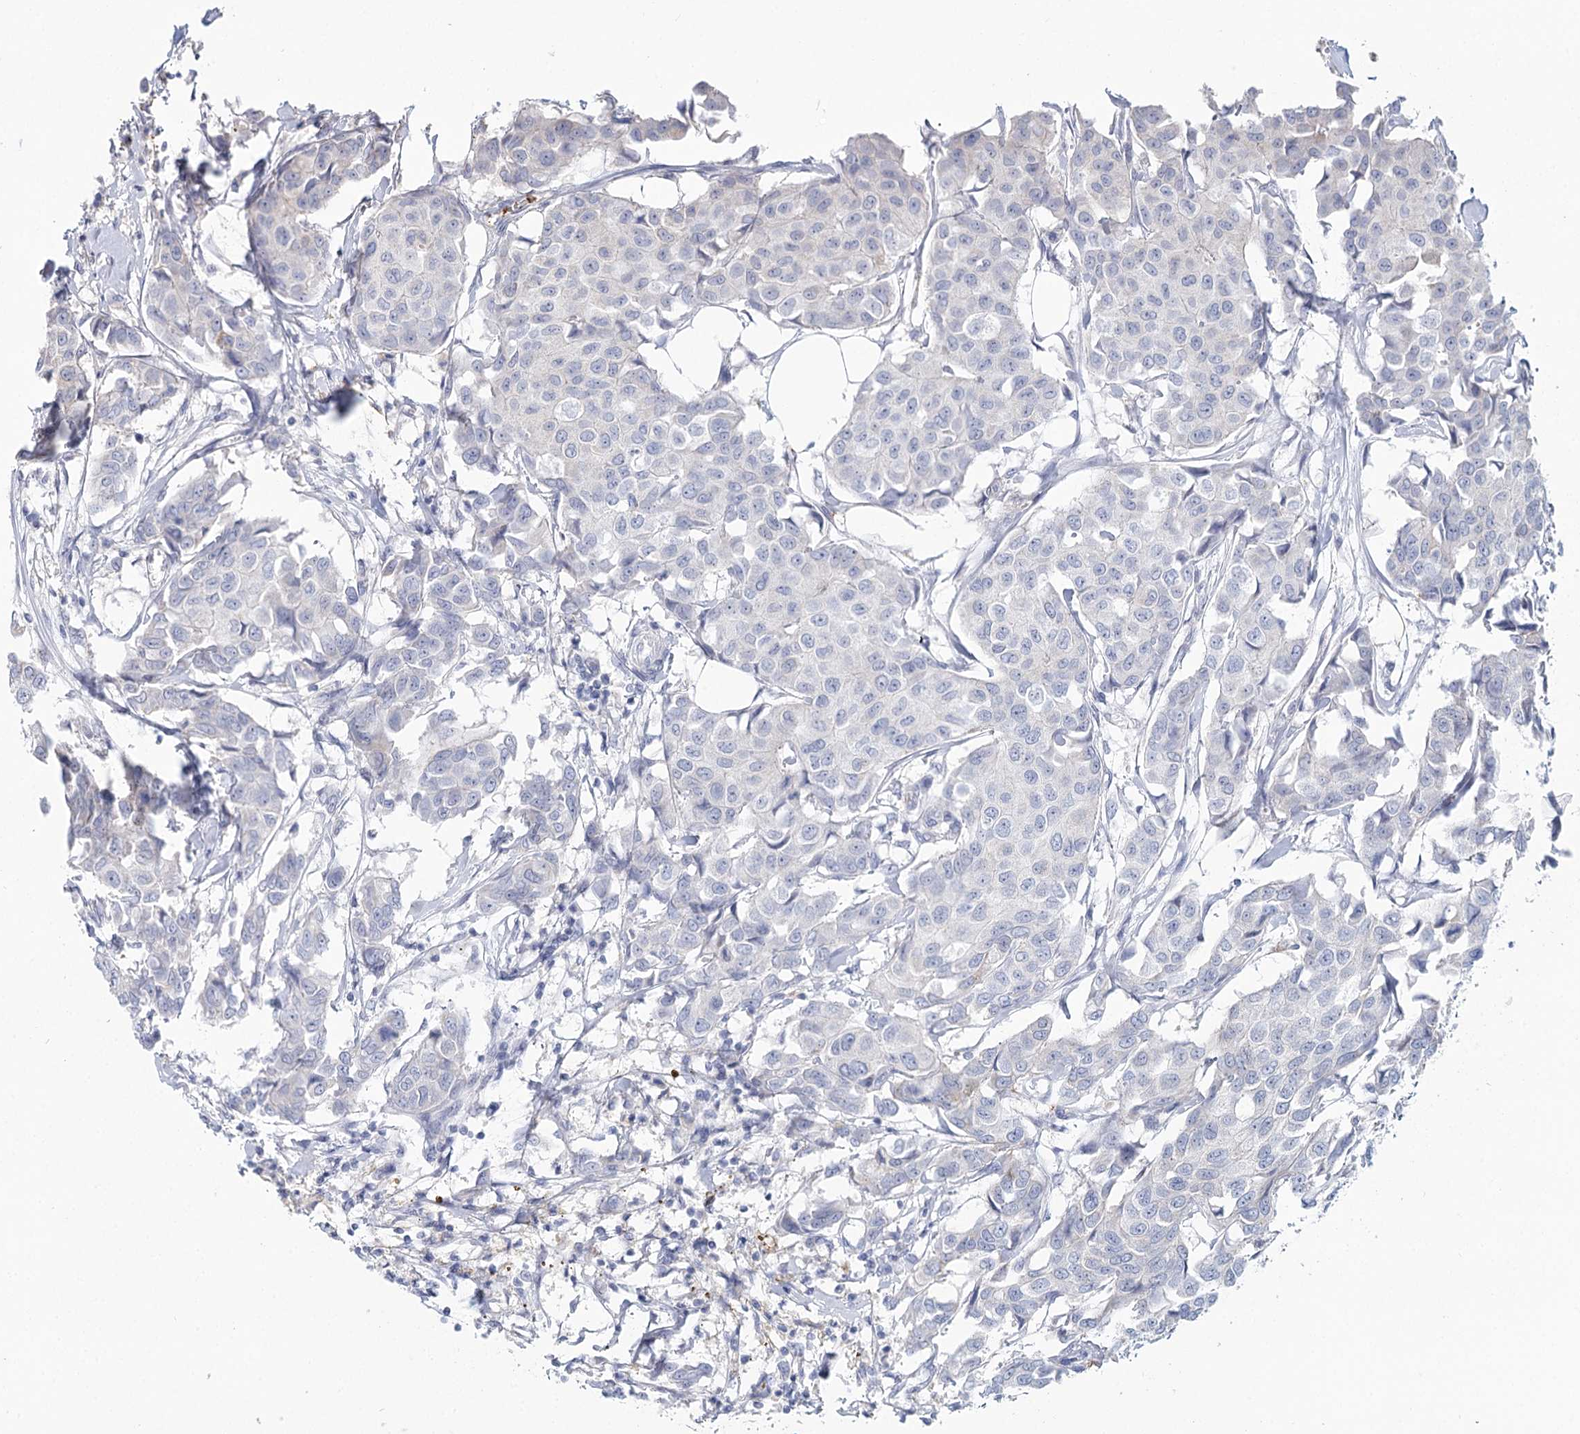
{"staining": {"intensity": "negative", "quantity": "none", "location": "none"}, "tissue": "breast cancer", "cell_type": "Tumor cells", "image_type": "cancer", "snomed": [{"axis": "morphology", "description": "Duct carcinoma"}, {"axis": "topography", "description": "Breast"}], "caption": "An immunohistochemistry (IHC) micrograph of breast invasive ductal carcinoma is shown. There is no staining in tumor cells of breast invasive ductal carcinoma.", "gene": "ARHGAP44", "patient": {"sex": "female", "age": 80}}